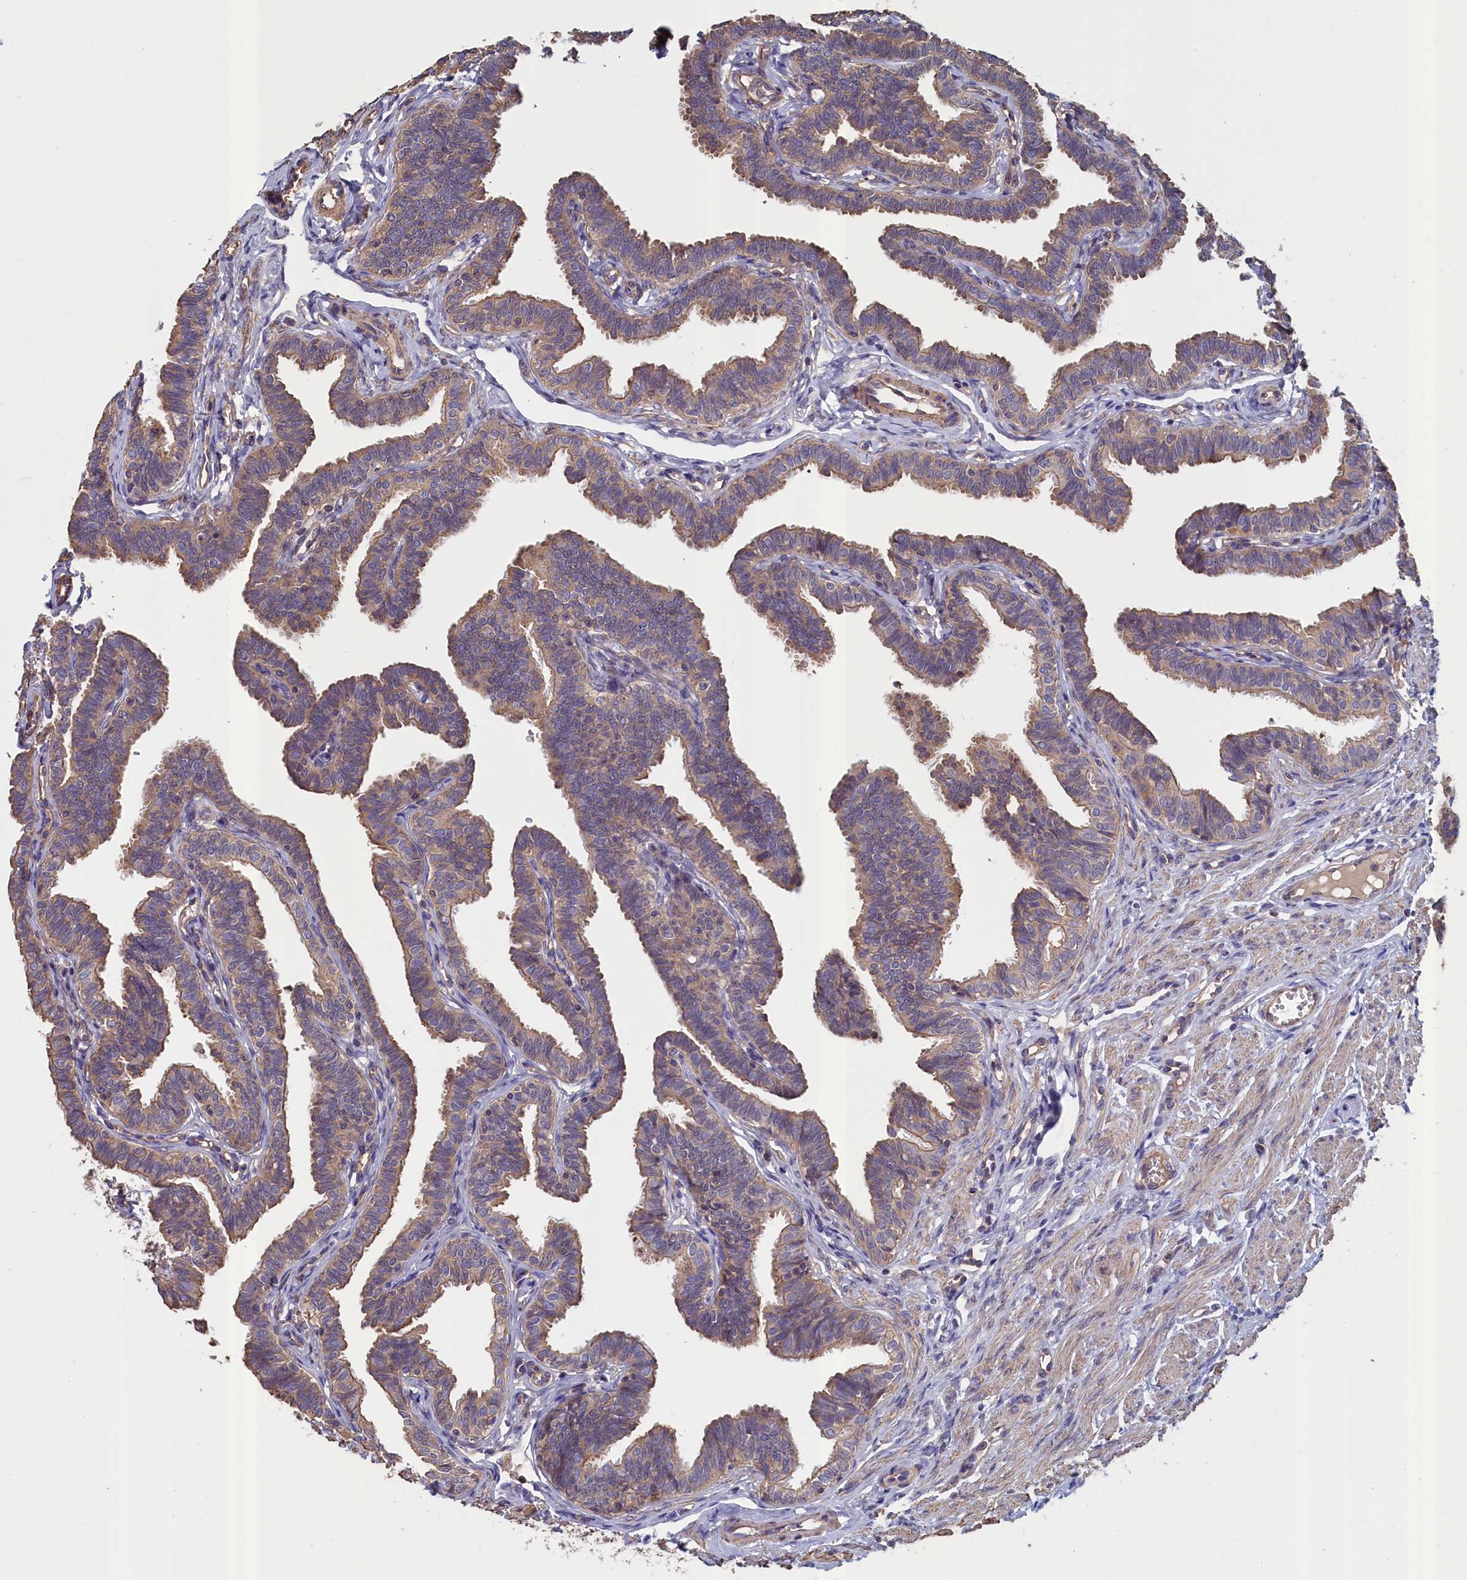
{"staining": {"intensity": "moderate", "quantity": "25%-75%", "location": "cytoplasmic/membranous"}, "tissue": "fallopian tube", "cell_type": "Glandular cells", "image_type": "normal", "snomed": [{"axis": "morphology", "description": "Normal tissue, NOS"}, {"axis": "topography", "description": "Fallopian tube"}, {"axis": "topography", "description": "Ovary"}], "caption": "Brown immunohistochemical staining in unremarkable human fallopian tube exhibits moderate cytoplasmic/membranous positivity in about 25%-75% of glandular cells.", "gene": "ANKRD2", "patient": {"sex": "female", "age": 23}}